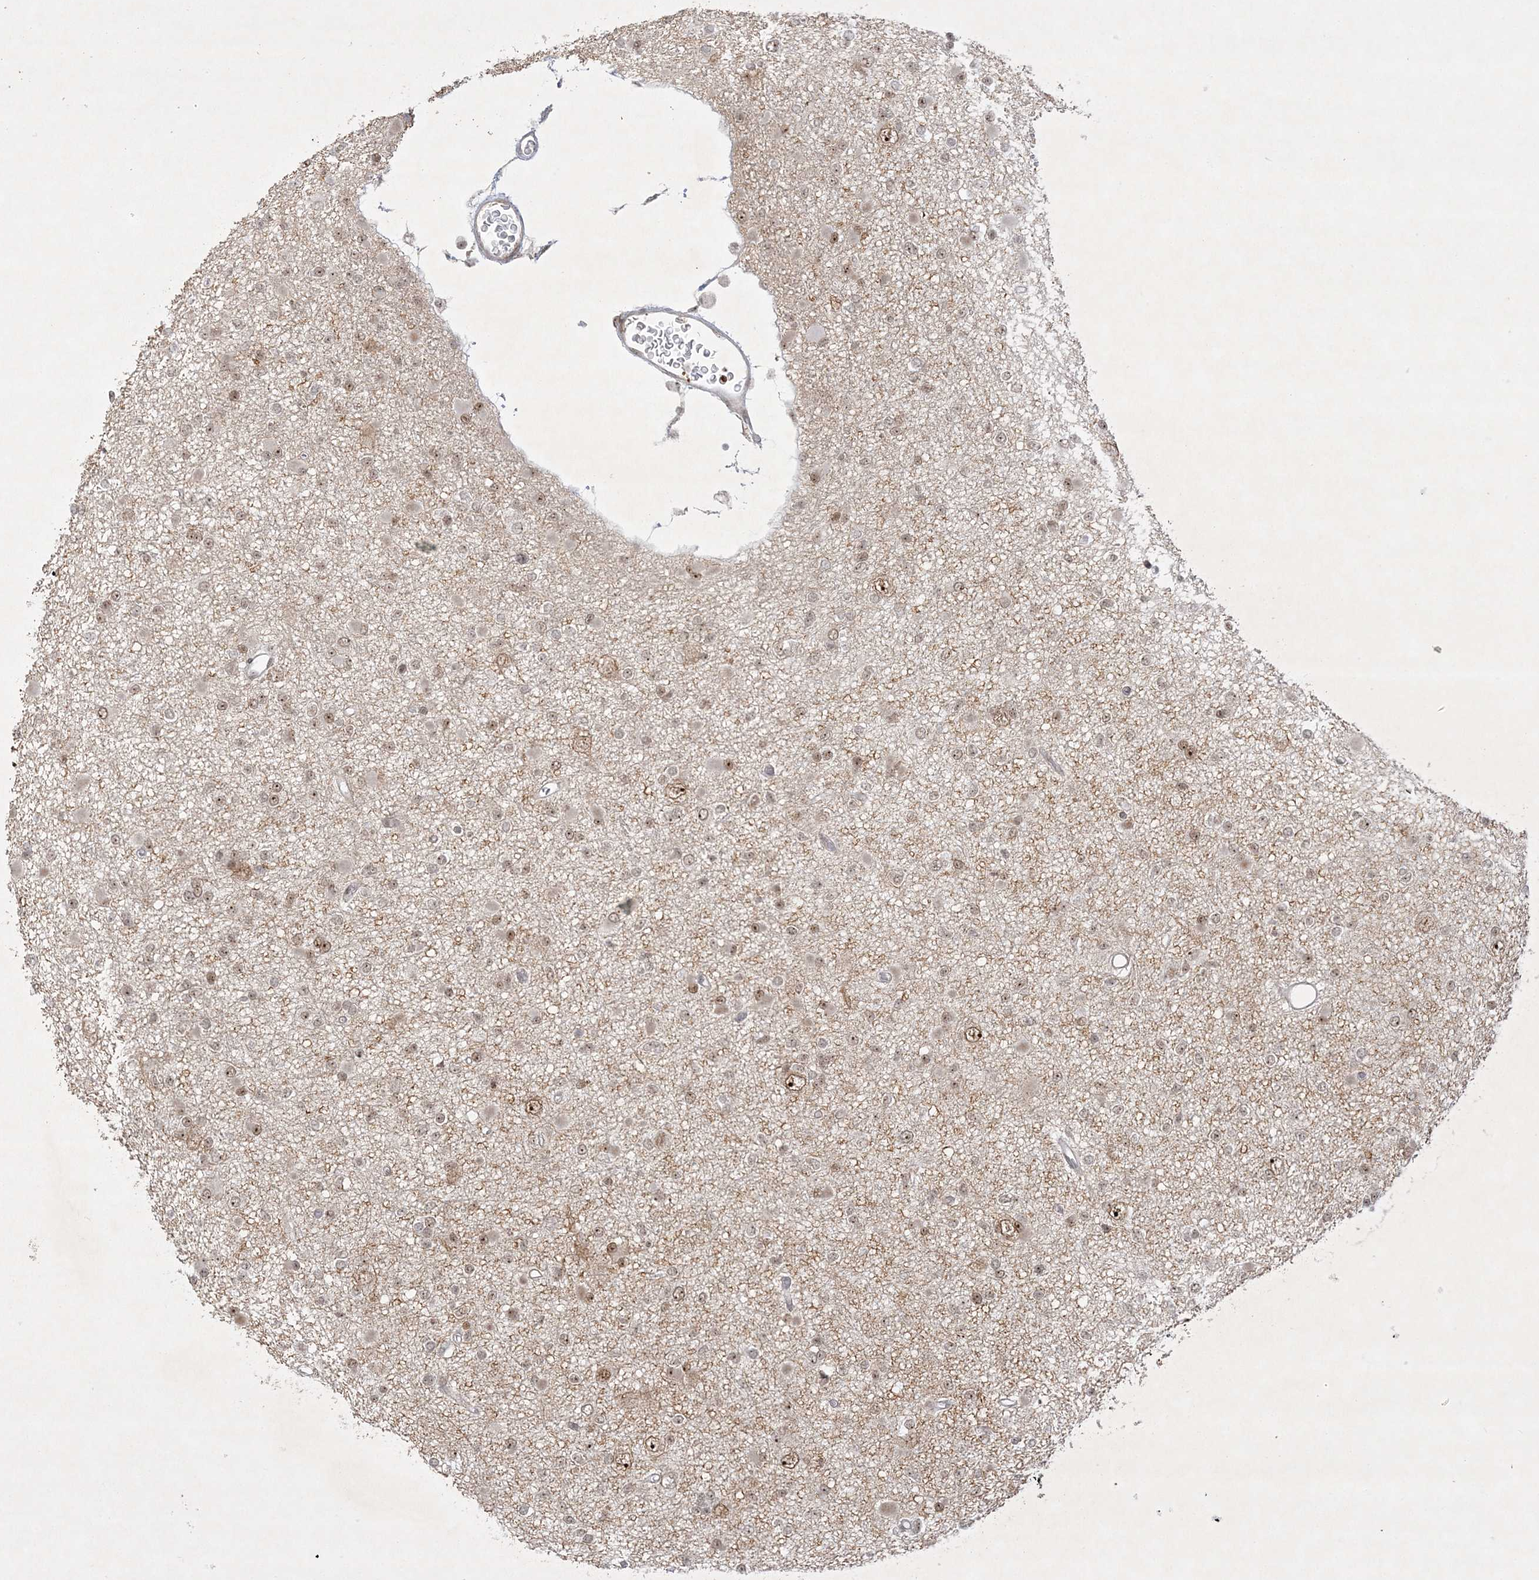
{"staining": {"intensity": "moderate", "quantity": "25%-75%", "location": "nuclear"}, "tissue": "glioma", "cell_type": "Tumor cells", "image_type": "cancer", "snomed": [{"axis": "morphology", "description": "Glioma, malignant, Low grade"}, {"axis": "topography", "description": "Brain"}], "caption": "Immunohistochemical staining of glioma reveals moderate nuclear protein staining in approximately 25%-75% of tumor cells. The staining was performed using DAB (3,3'-diaminobenzidine), with brown indicating positive protein expression. Nuclei are stained blue with hematoxylin.", "gene": "NPM3", "patient": {"sex": "female", "age": 22}}